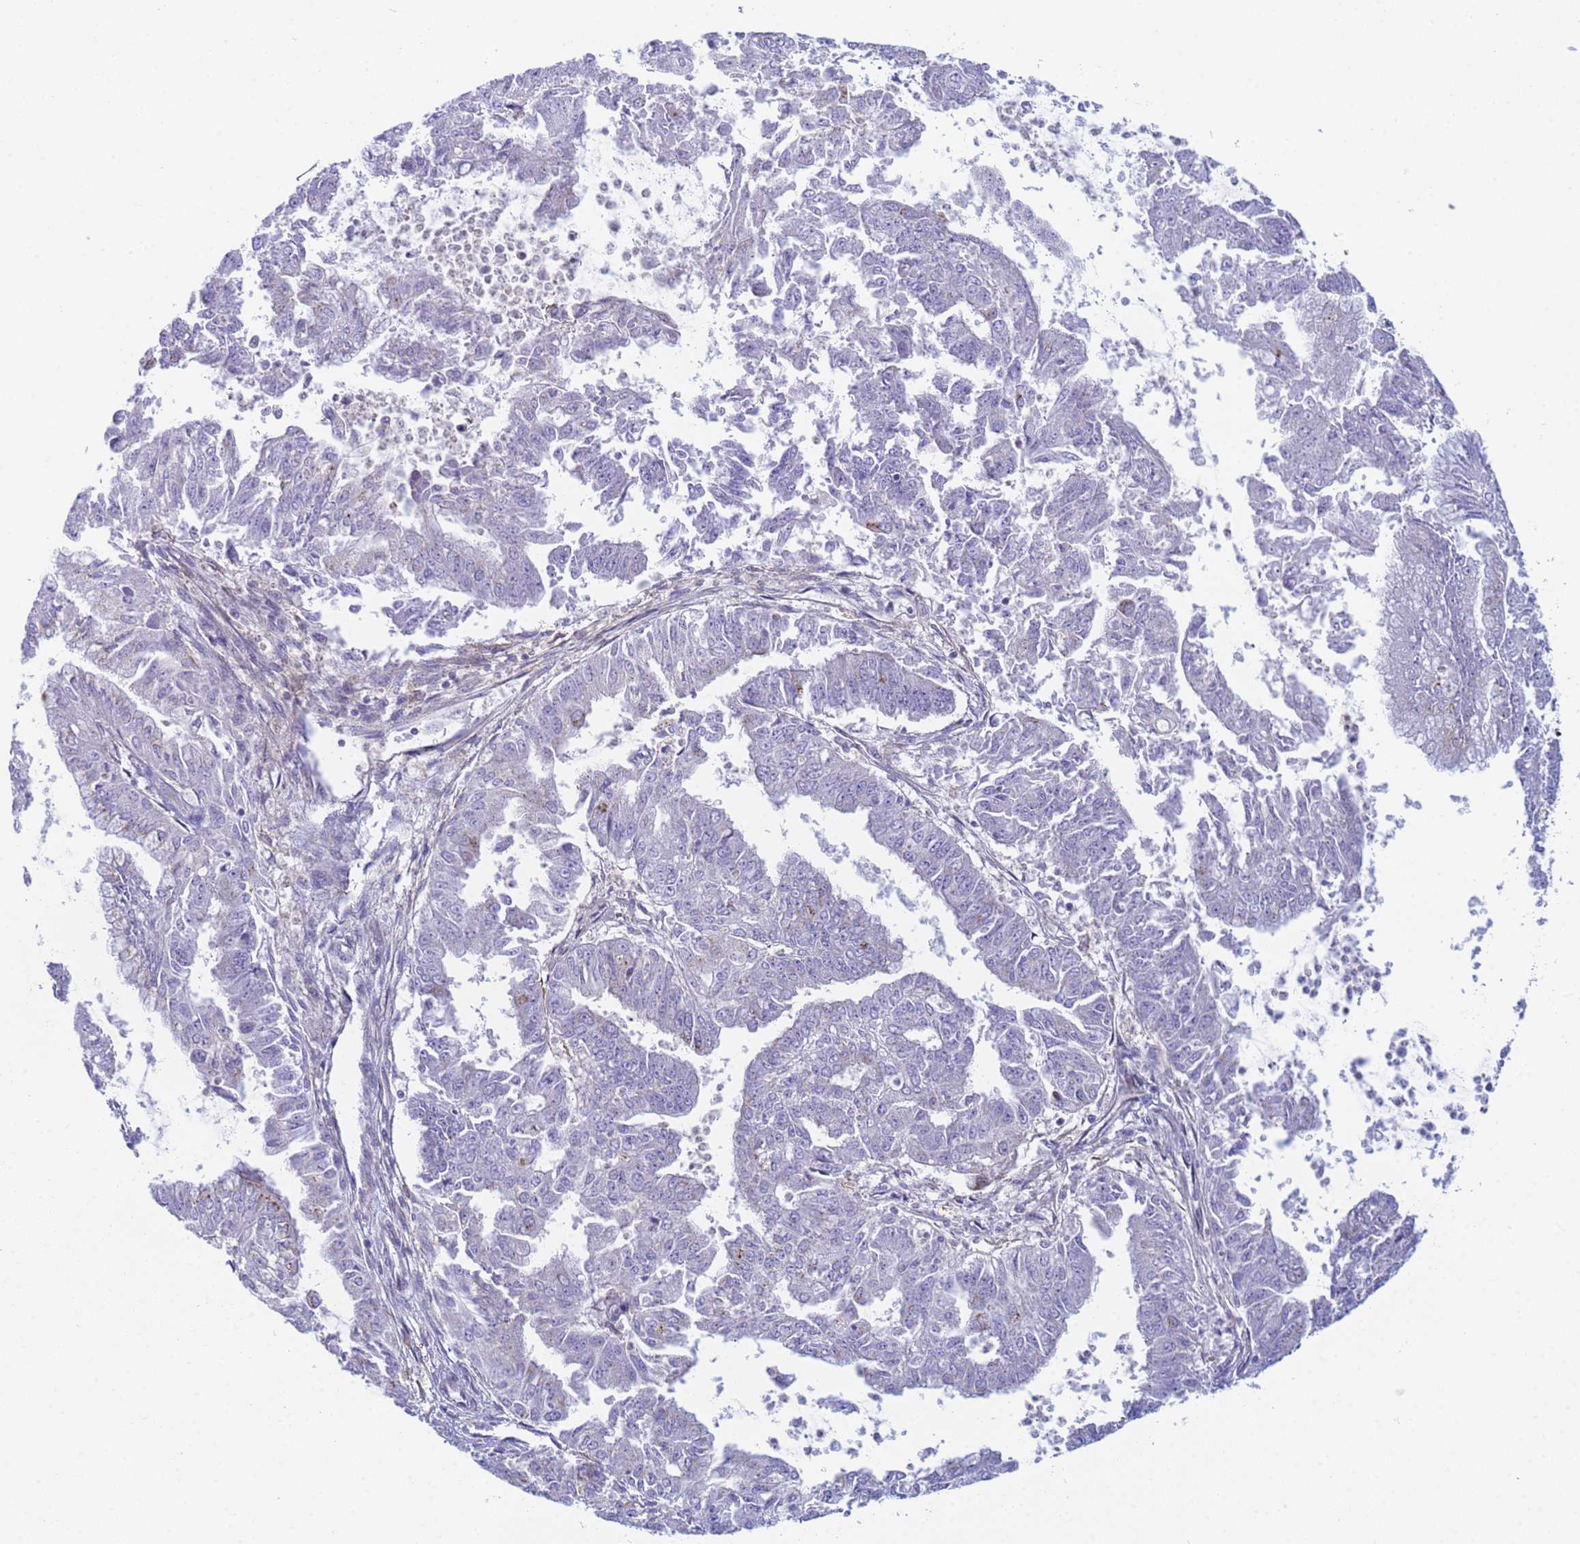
{"staining": {"intensity": "negative", "quantity": "none", "location": "none"}, "tissue": "endometrial cancer", "cell_type": "Tumor cells", "image_type": "cancer", "snomed": [{"axis": "morphology", "description": "Adenocarcinoma, NOS"}, {"axis": "topography", "description": "Endometrium"}], "caption": "Tumor cells show no significant protein staining in endometrial cancer.", "gene": "CR1", "patient": {"sex": "female", "age": 73}}